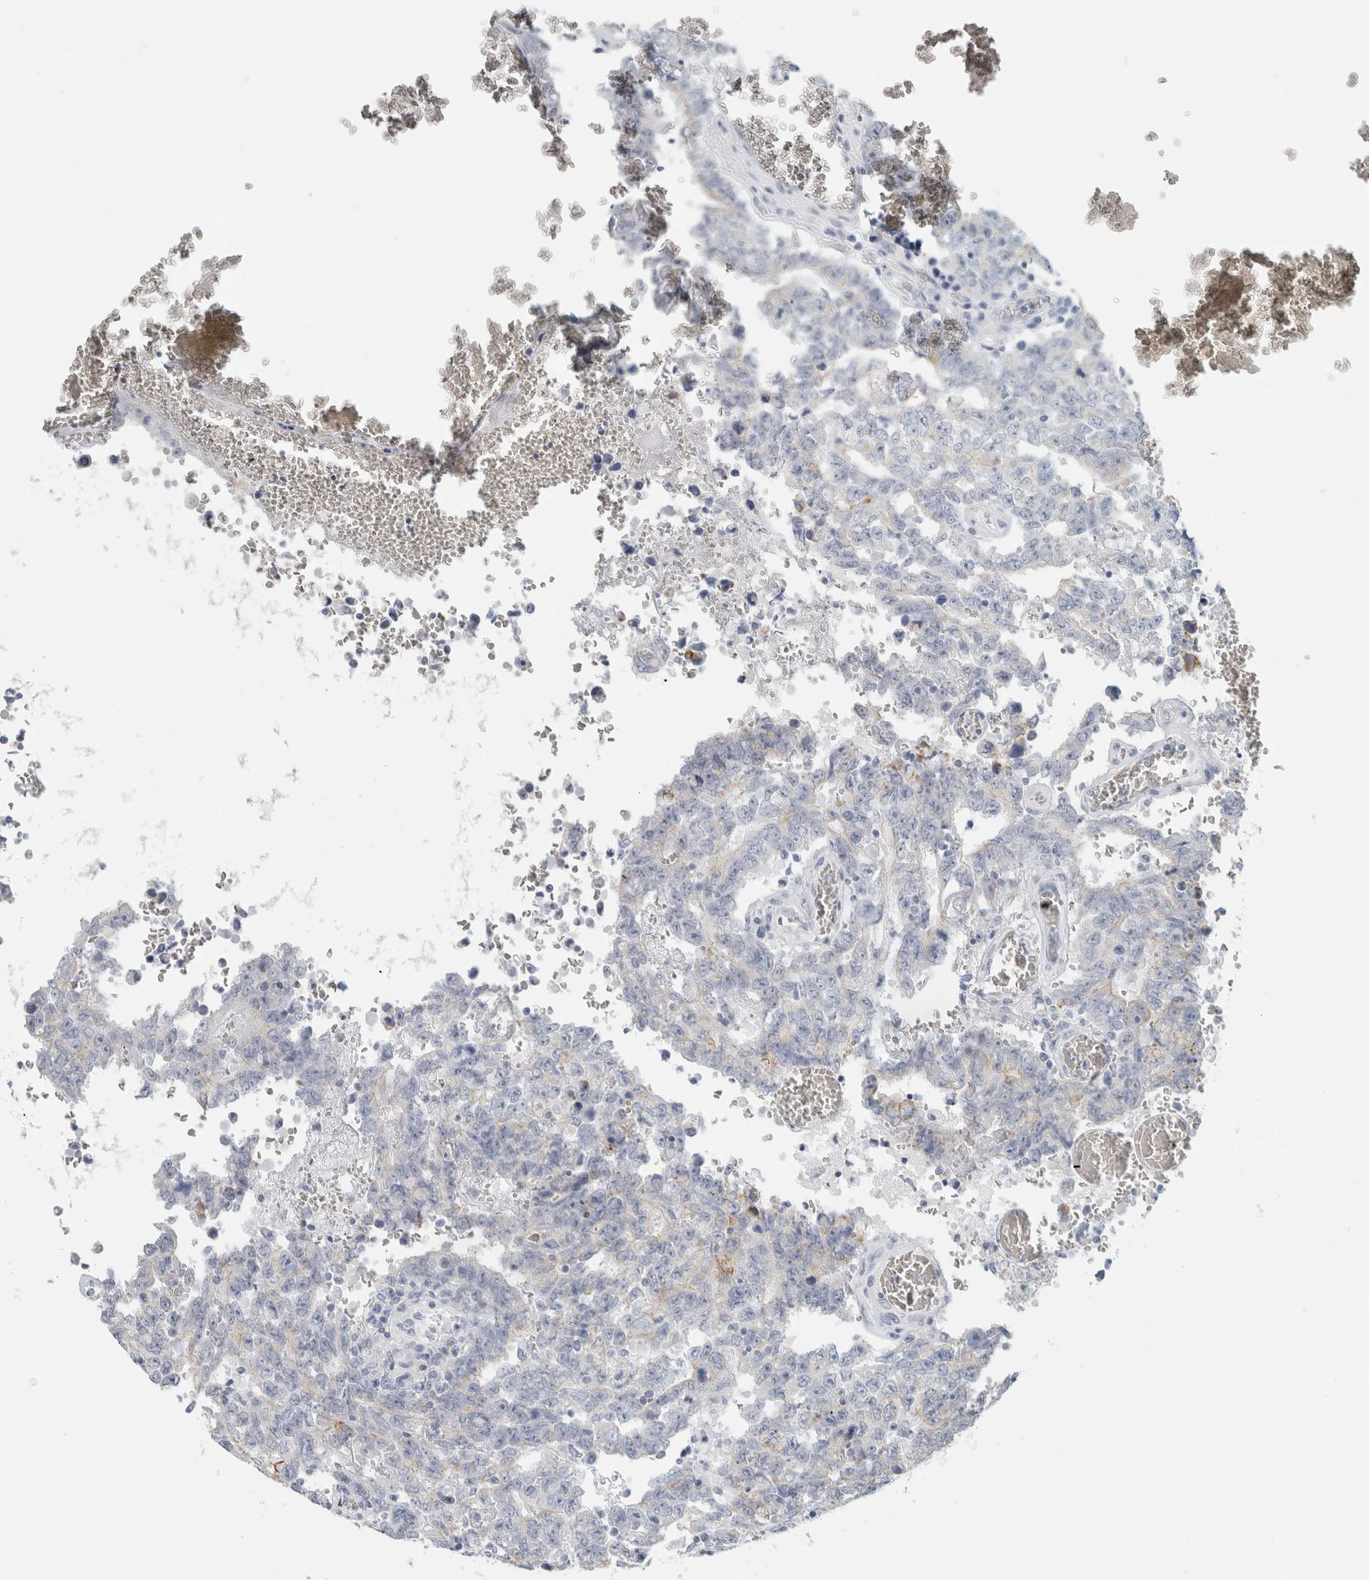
{"staining": {"intensity": "negative", "quantity": "none", "location": "none"}, "tissue": "testis cancer", "cell_type": "Tumor cells", "image_type": "cancer", "snomed": [{"axis": "morphology", "description": "Carcinoma, Embryonal, NOS"}, {"axis": "topography", "description": "Testis"}], "caption": "High power microscopy micrograph of an immunohistochemistry (IHC) micrograph of embryonal carcinoma (testis), revealing no significant staining in tumor cells.", "gene": "SLC28A3", "patient": {"sex": "male", "age": 26}}